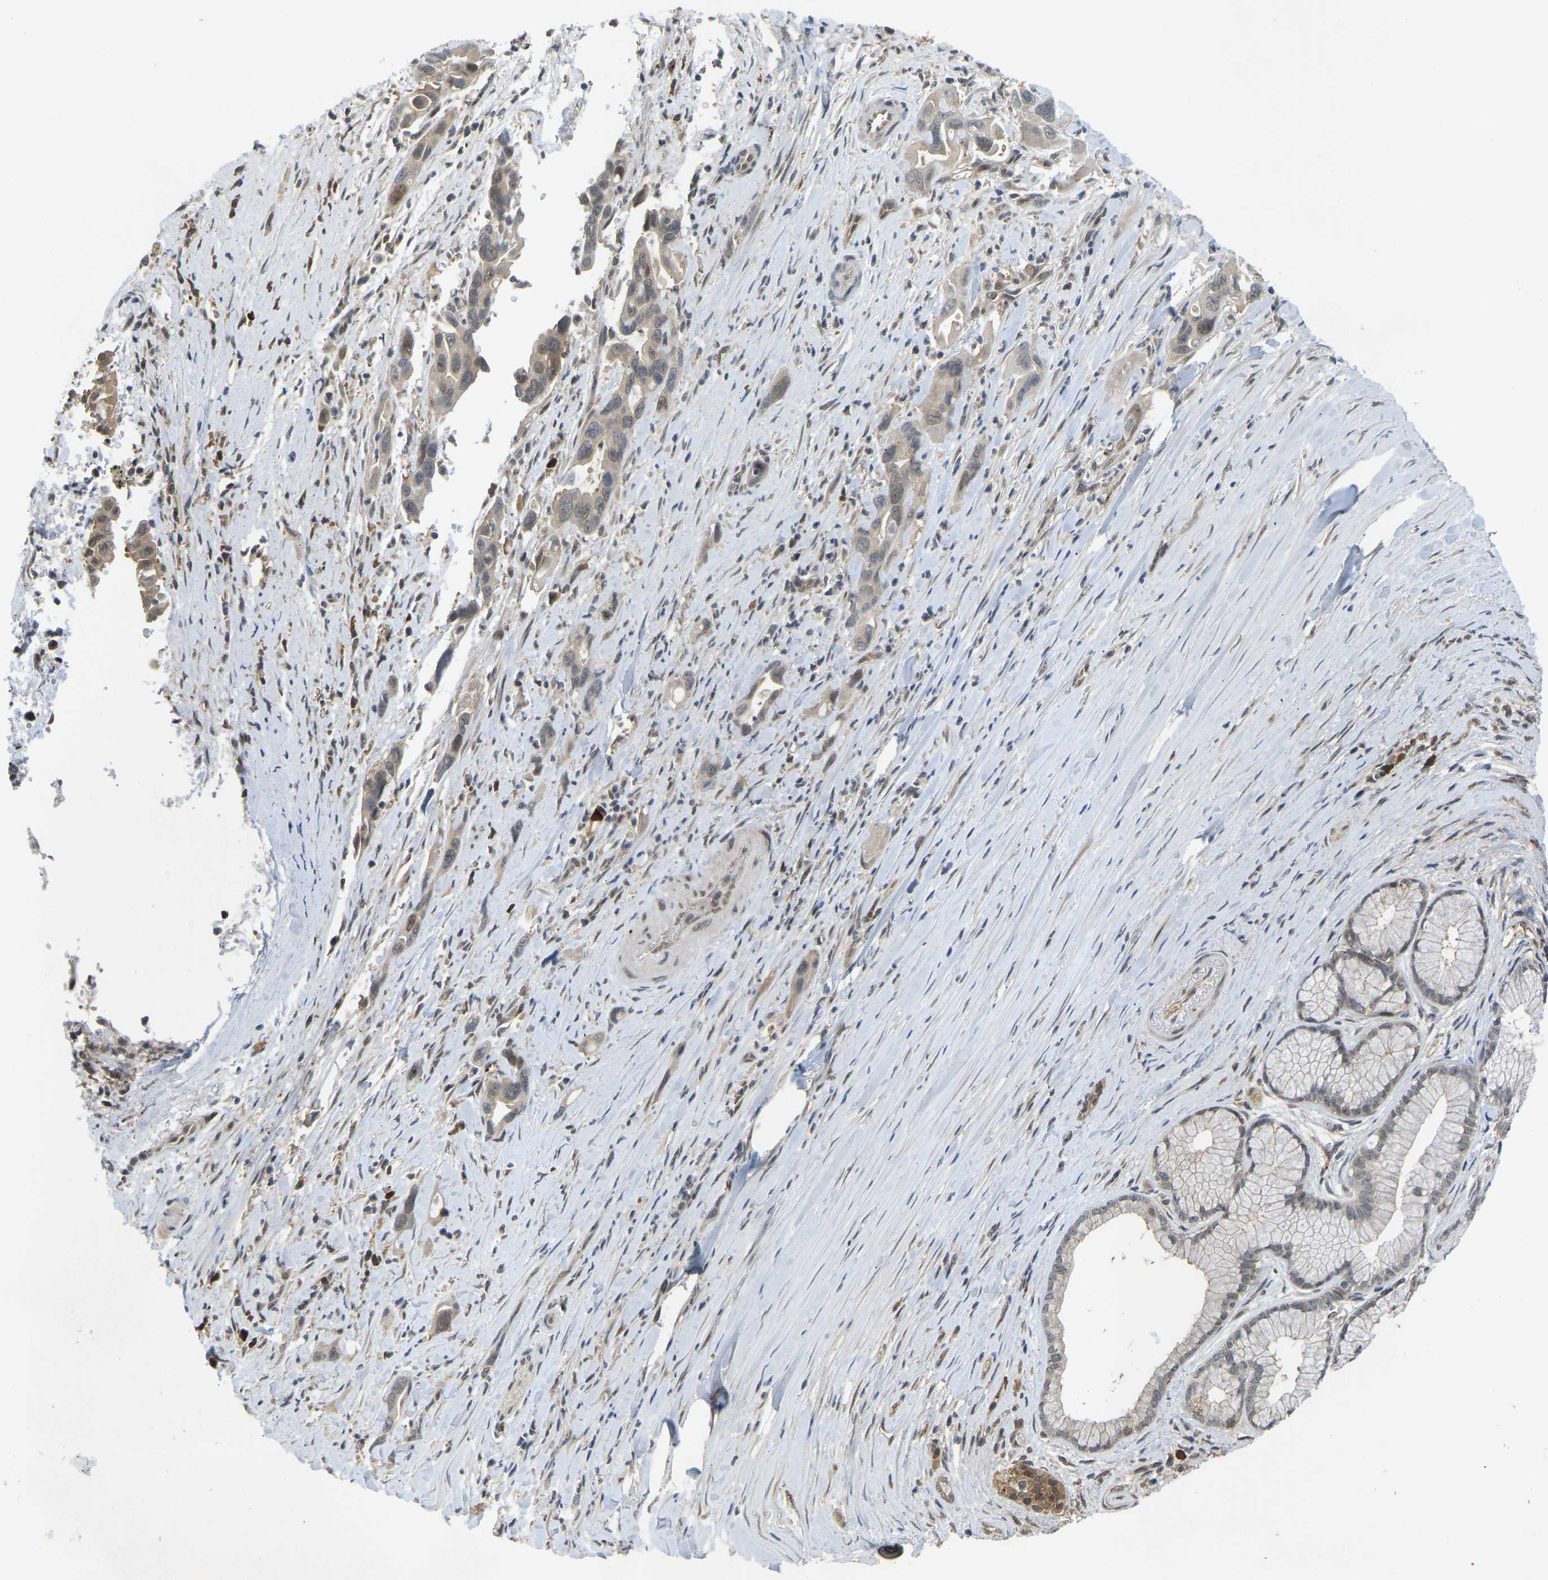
{"staining": {"intensity": "weak", "quantity": "<25%", "location": "cytoplasmic/membranous,nuclear"}, "tissue": "pancreatic cancer", "cell_type": "Tumor cells", "image_type": "cancer", "snomed": [{"axis": "morphology", "description": "Adenocarcinoma, NOS"}, {"axis": "topography", "description": "Pancreas"}], "caption": "High power microscopy micrograph of an immunohistochemistry (IHC) micrograph of pancreatic cancer, revealing no significant expression in tumor cells.", "gene": "ZNF251", "patient": {"sex": "female", "age": 70}}